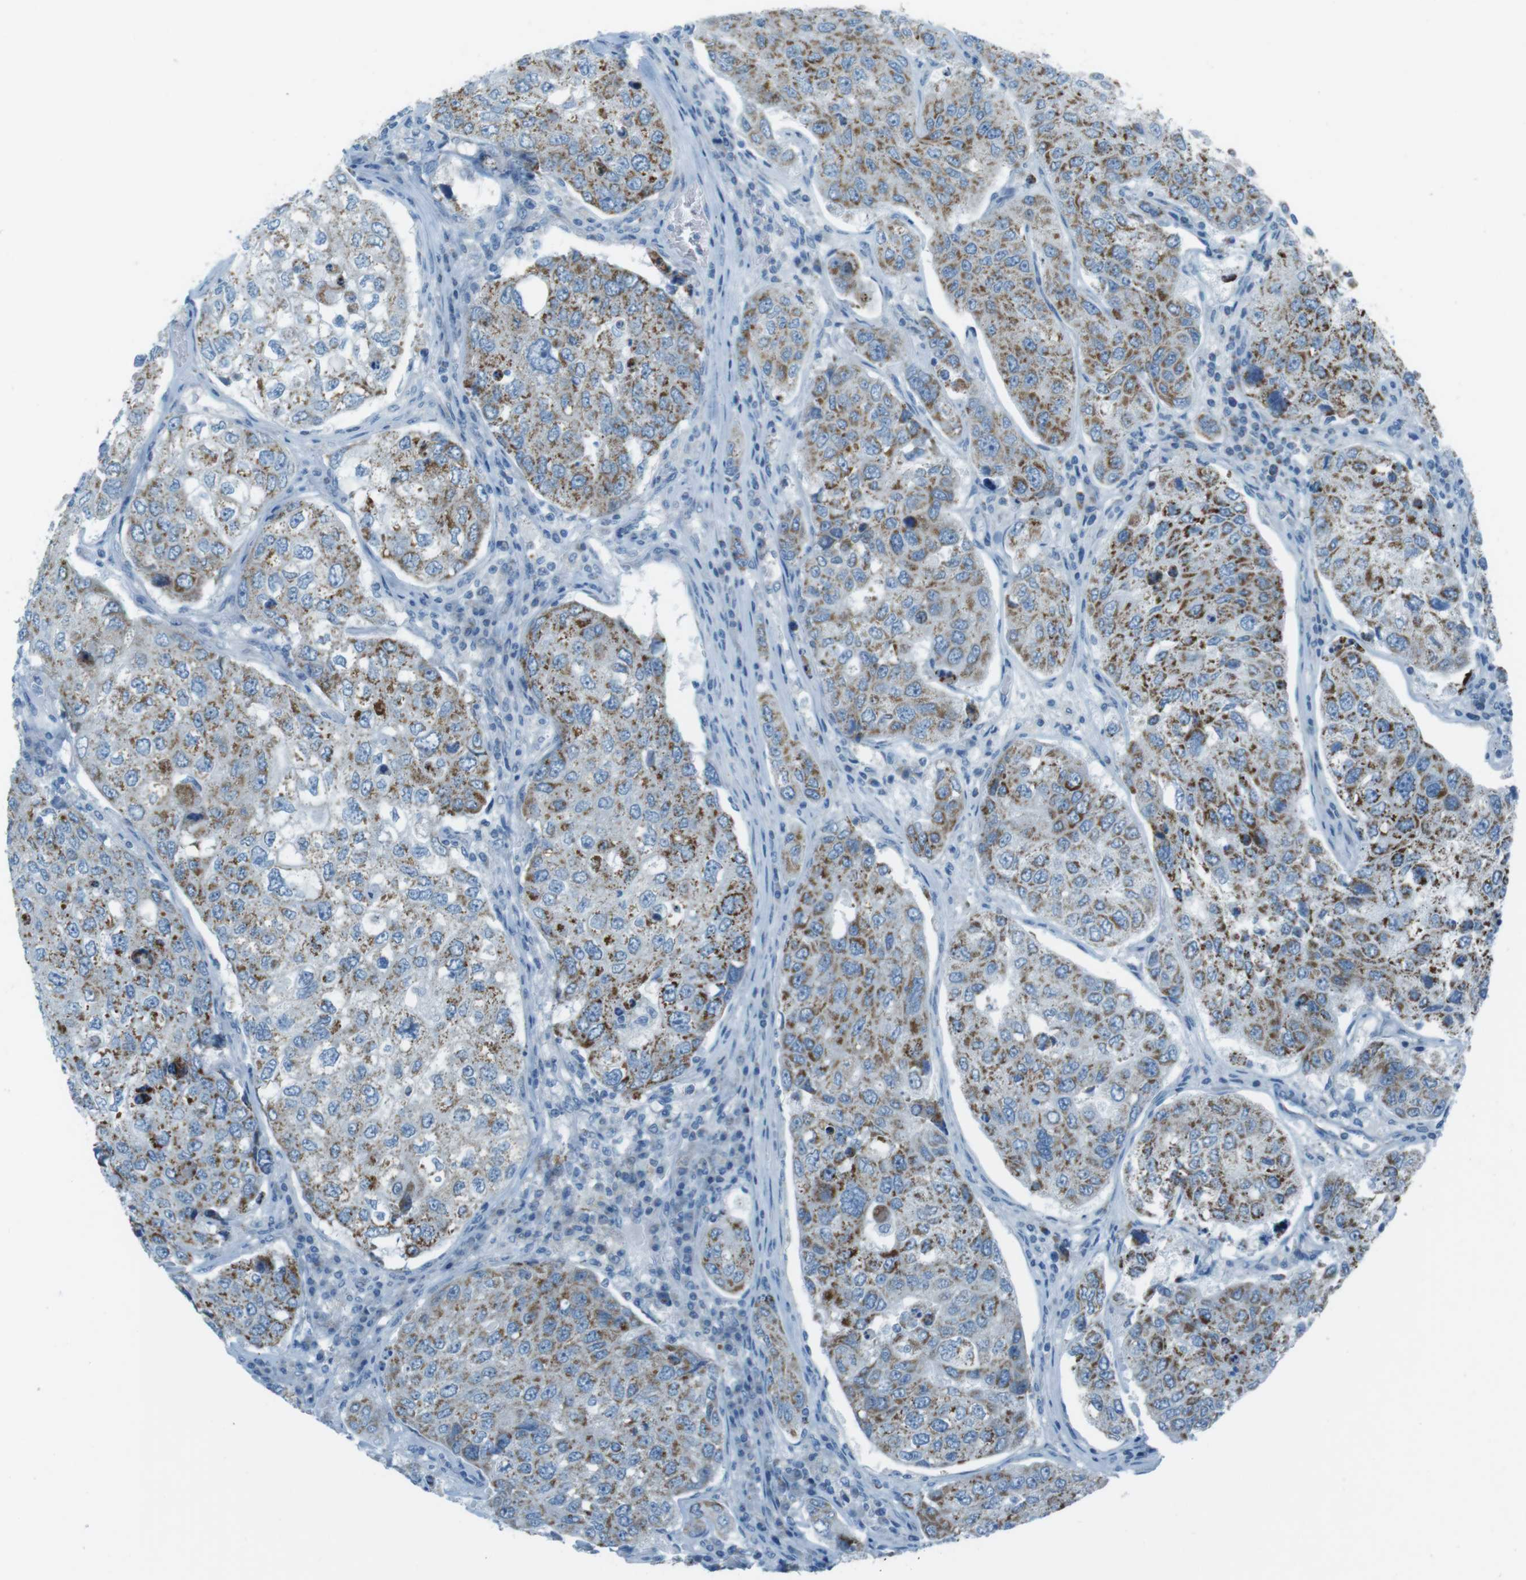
{"staining": {"intensity": "strong", "quantity": "25%-75%", "location": "cytoplasmic/membranous"}, "tissue": "urothelial cancer", "cell_type": "Tumor cells", "image_type": "cancer", "snomed": [{"axis": "morphology", "description": "Urothelial carcinoma, High grade"}, {"axis": "topography", "description": "Lymph node"}, {"axis": "topography", "description": "Urinary bladder"}], "caption": "Protein staining displays strong cytoplasmic/membranous positivity in about 25%-75% of tumor cells in high-grade urothelial carcinoma.", "gene": "DNAJA3", "patient": {"sex": "male", "age": 51}}